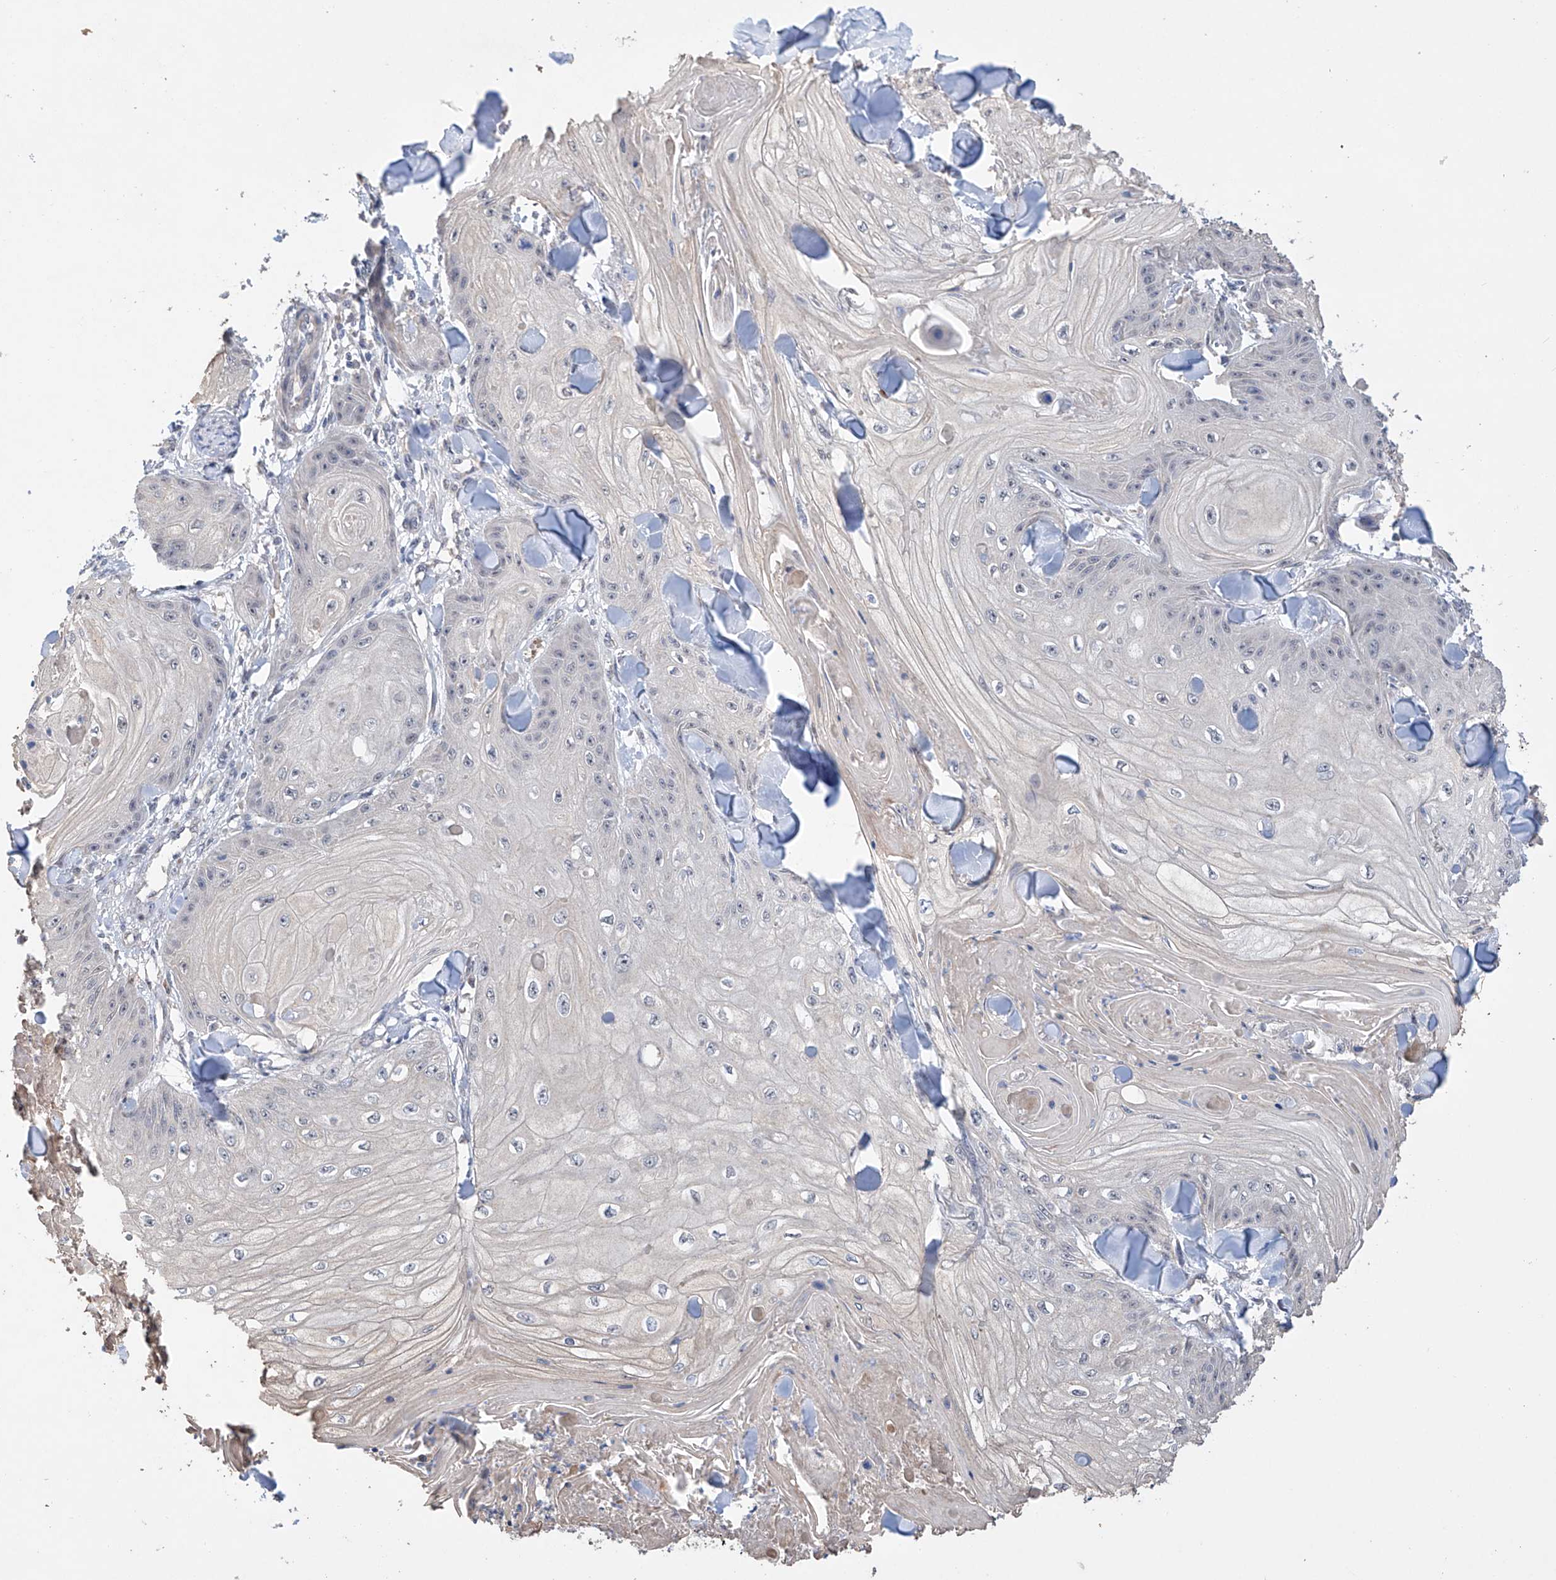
{"staining": {"intensity": "negative", "quantity": "none", "location": "none"}, "tissue": "skin cancer", "cell_type": "Tumor cells", "image_type": "cancer", "snomed": [{"axis": "morphology", "description": "Squamous cell carcinoma, NOS"}, {"axis": "topography", "description": "Skin"}], "caption": "Immunohistochemical staining of human skin cancer (squamous cell carcinoma) shows no significant staining in tumor cells.", "gene": "AFG1L", "patient": {"sex": "male", "age": 74}}